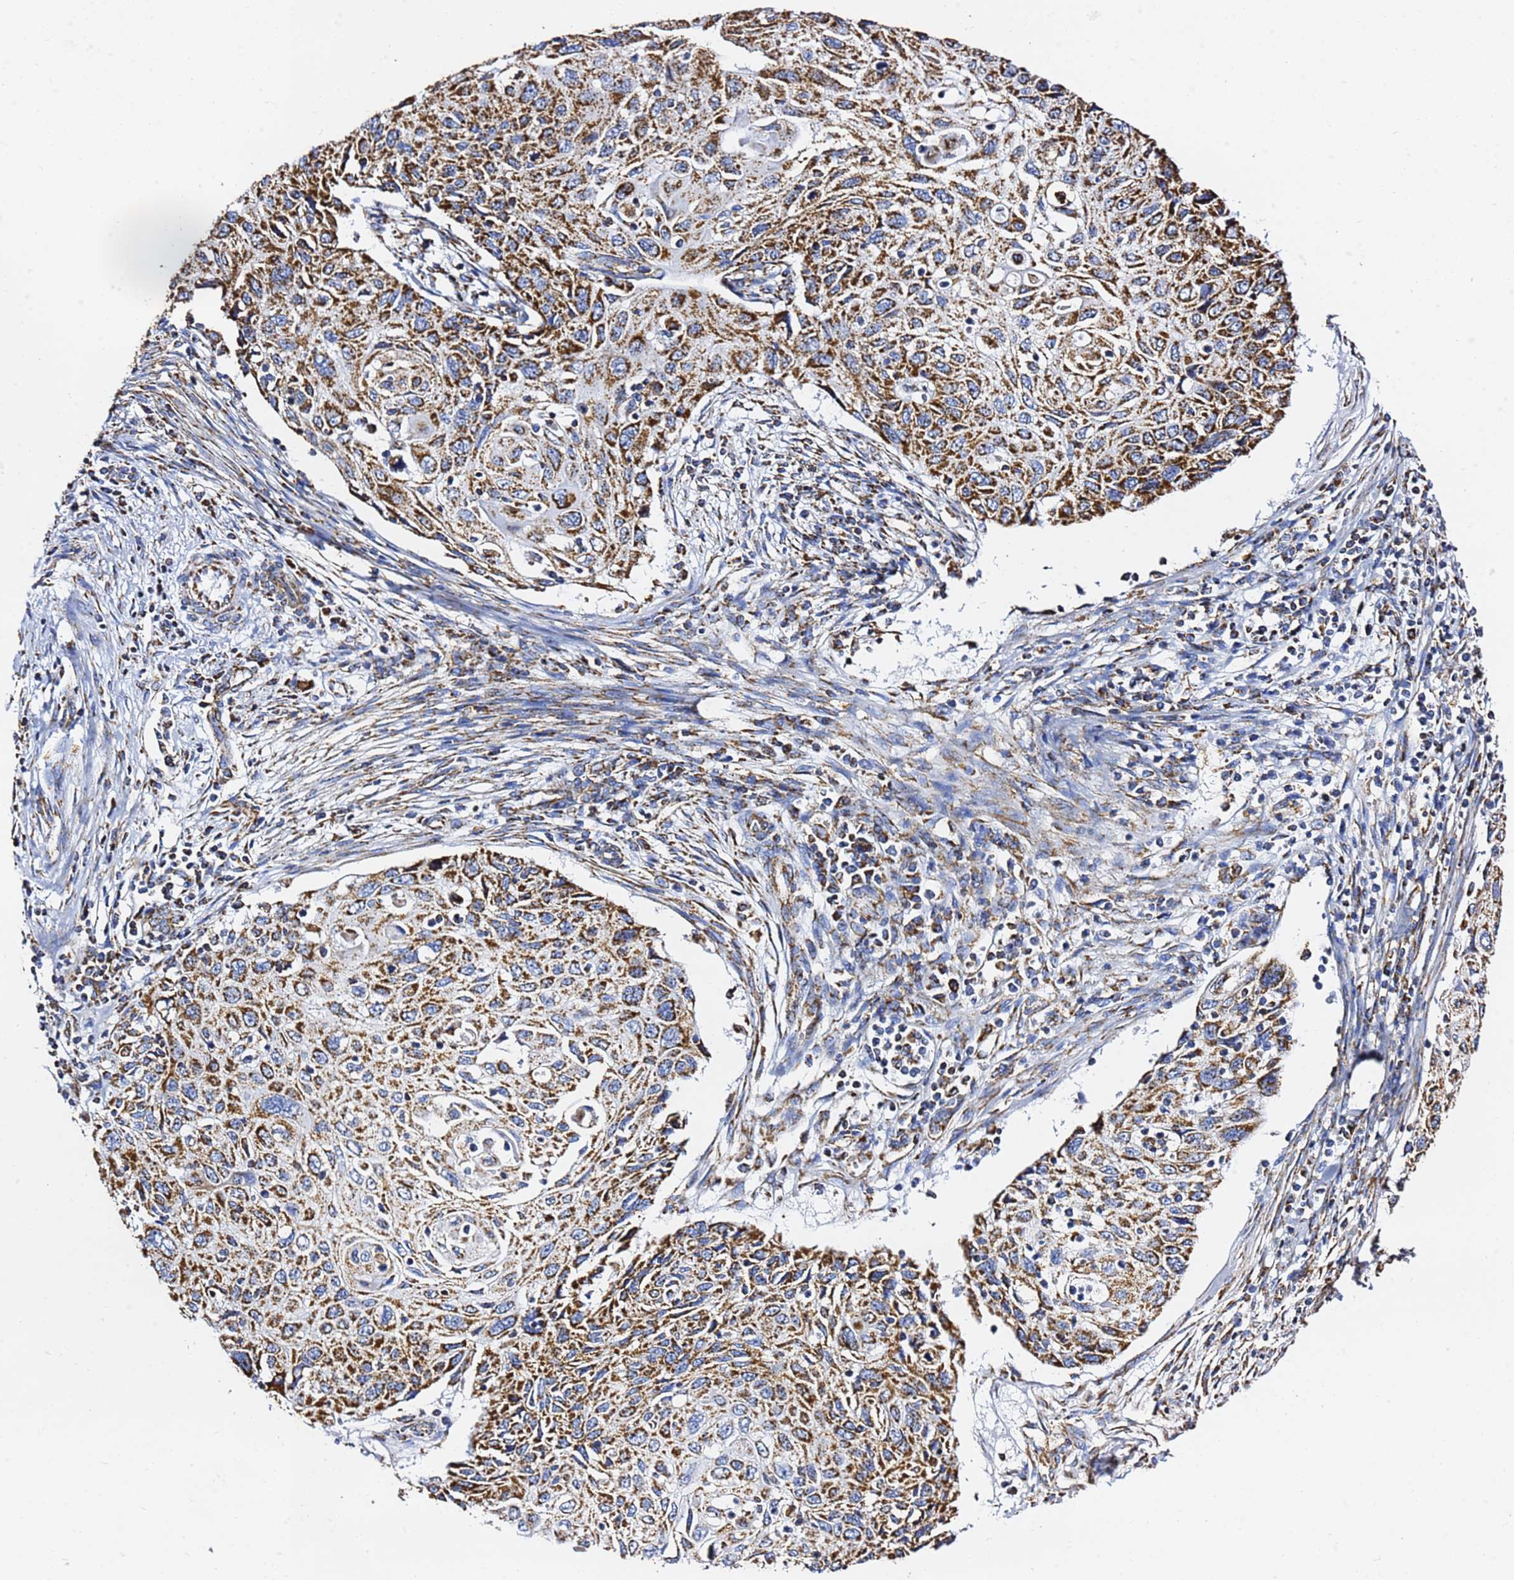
{"staining": {"intensity": "strong", "quantity": ">75%", "location": "cytoplasmic/membranous"}, "tissue": "cervical cancer", "cell_type": "Tumor cells", "image_type": "cancer", "snomed": [{"axis": "morphology", "description": "Squamous cell carcinoma, NOS"}, {"axis": "topography", "description": "Cervix"}], "caption": "This micrograph exhibits immunohistochemistry staining of human cervical cancer, with high strong cytoplasmic/membranous positivity in about >75% of tumor cells.", "gene": "PHB2", "patient": {"sex": "female", "age": 70}}